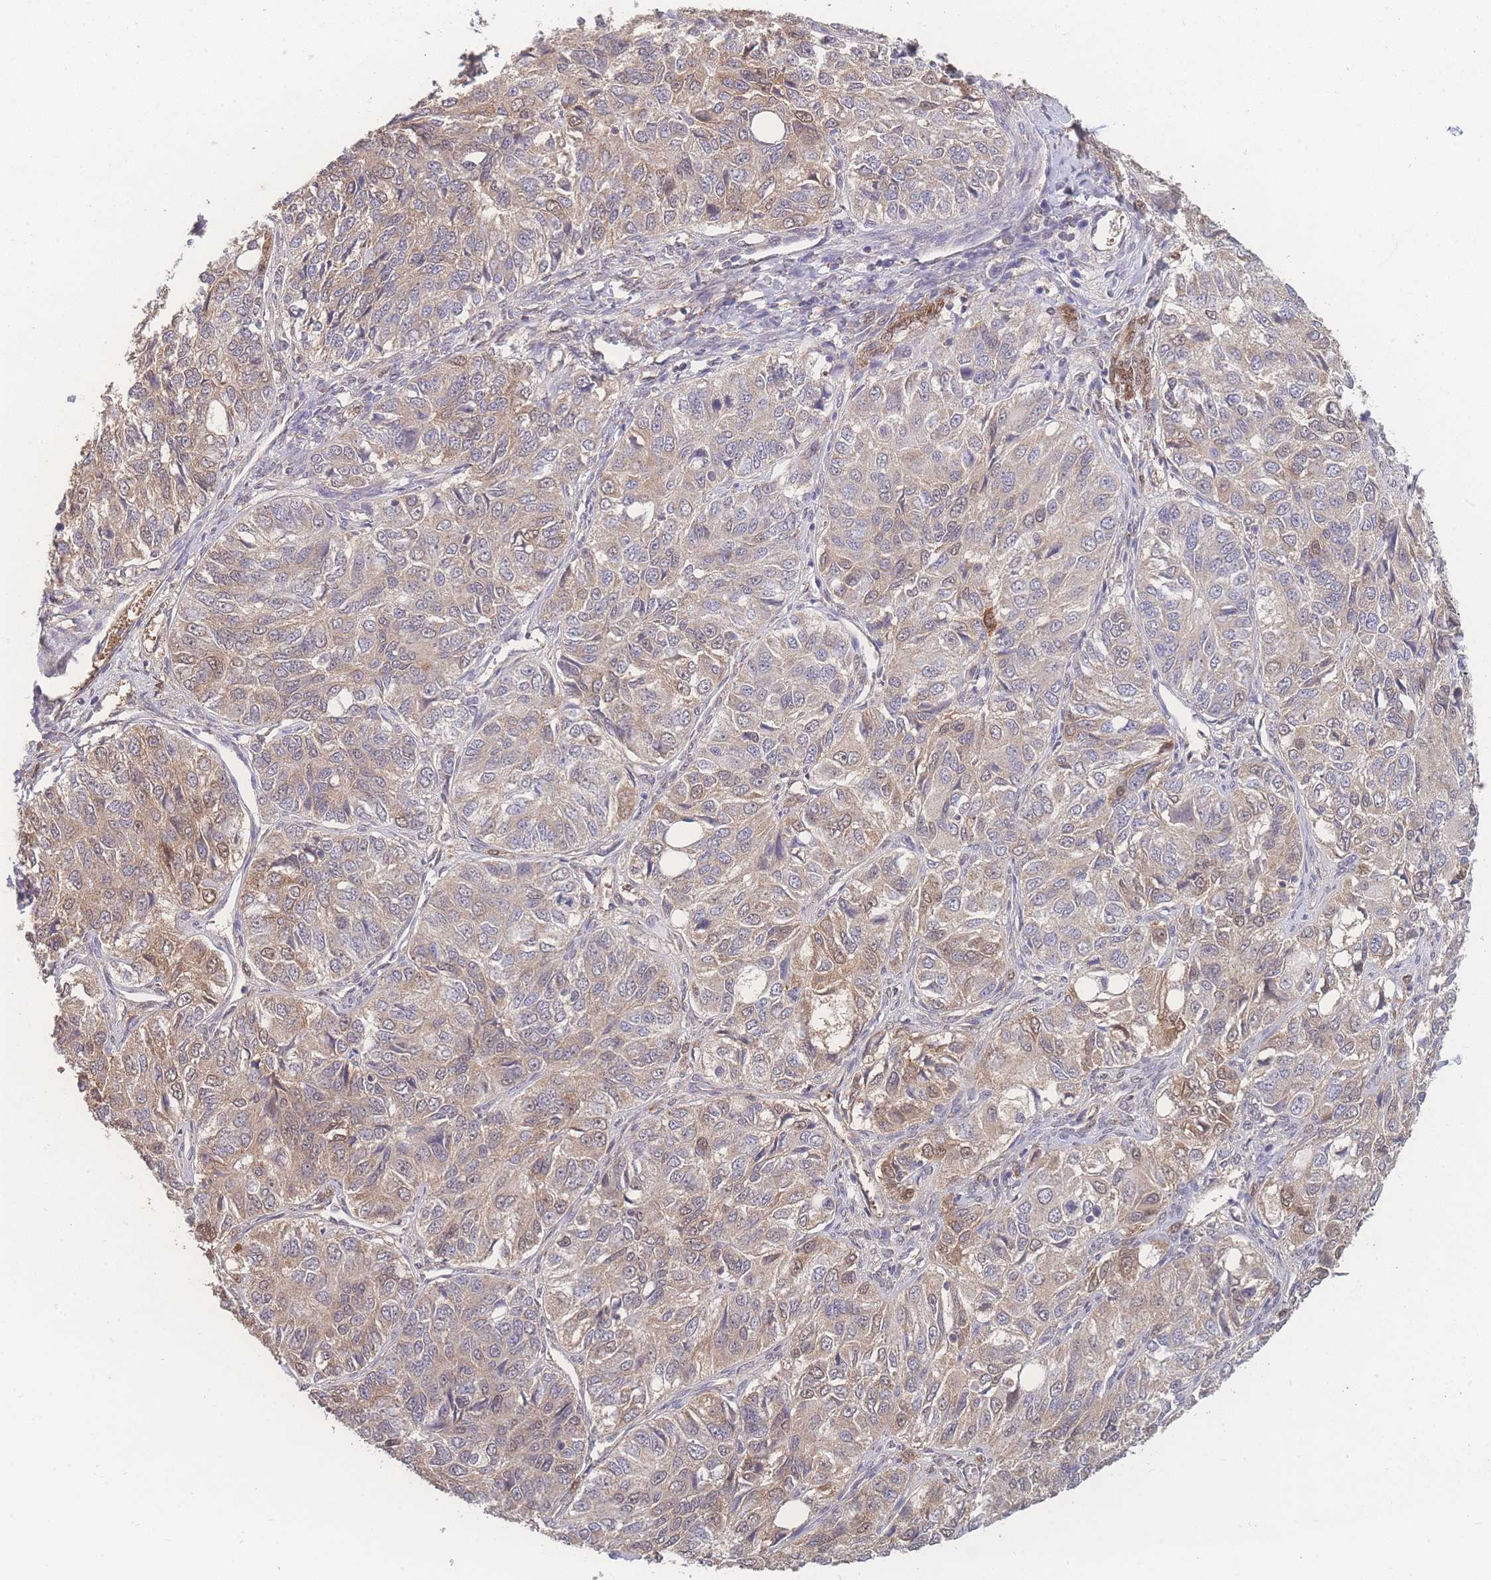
{"staining": {"intensity": "moderate", "quantity": "<25%", "location": "cytoplasmic/membranous"}, "tissue": "ovarian cancer", "cell_type": "Tumor cells", "image_type": "cancer", "snomed": [{"axis": "morphology", "description": "Carcinoma, endometroid"}, {"axis": "topography", "description": "Ovary"}], "caption": "Immunohistochemical staining of human ovarian cancer (endometroid carcinoma) reveals low levels of moderate cytoplasmic/membranous positivity in approximately <25% of tumor cells.", "gene": "GIPR", "patient": {"sex": "female", "age": 51}}